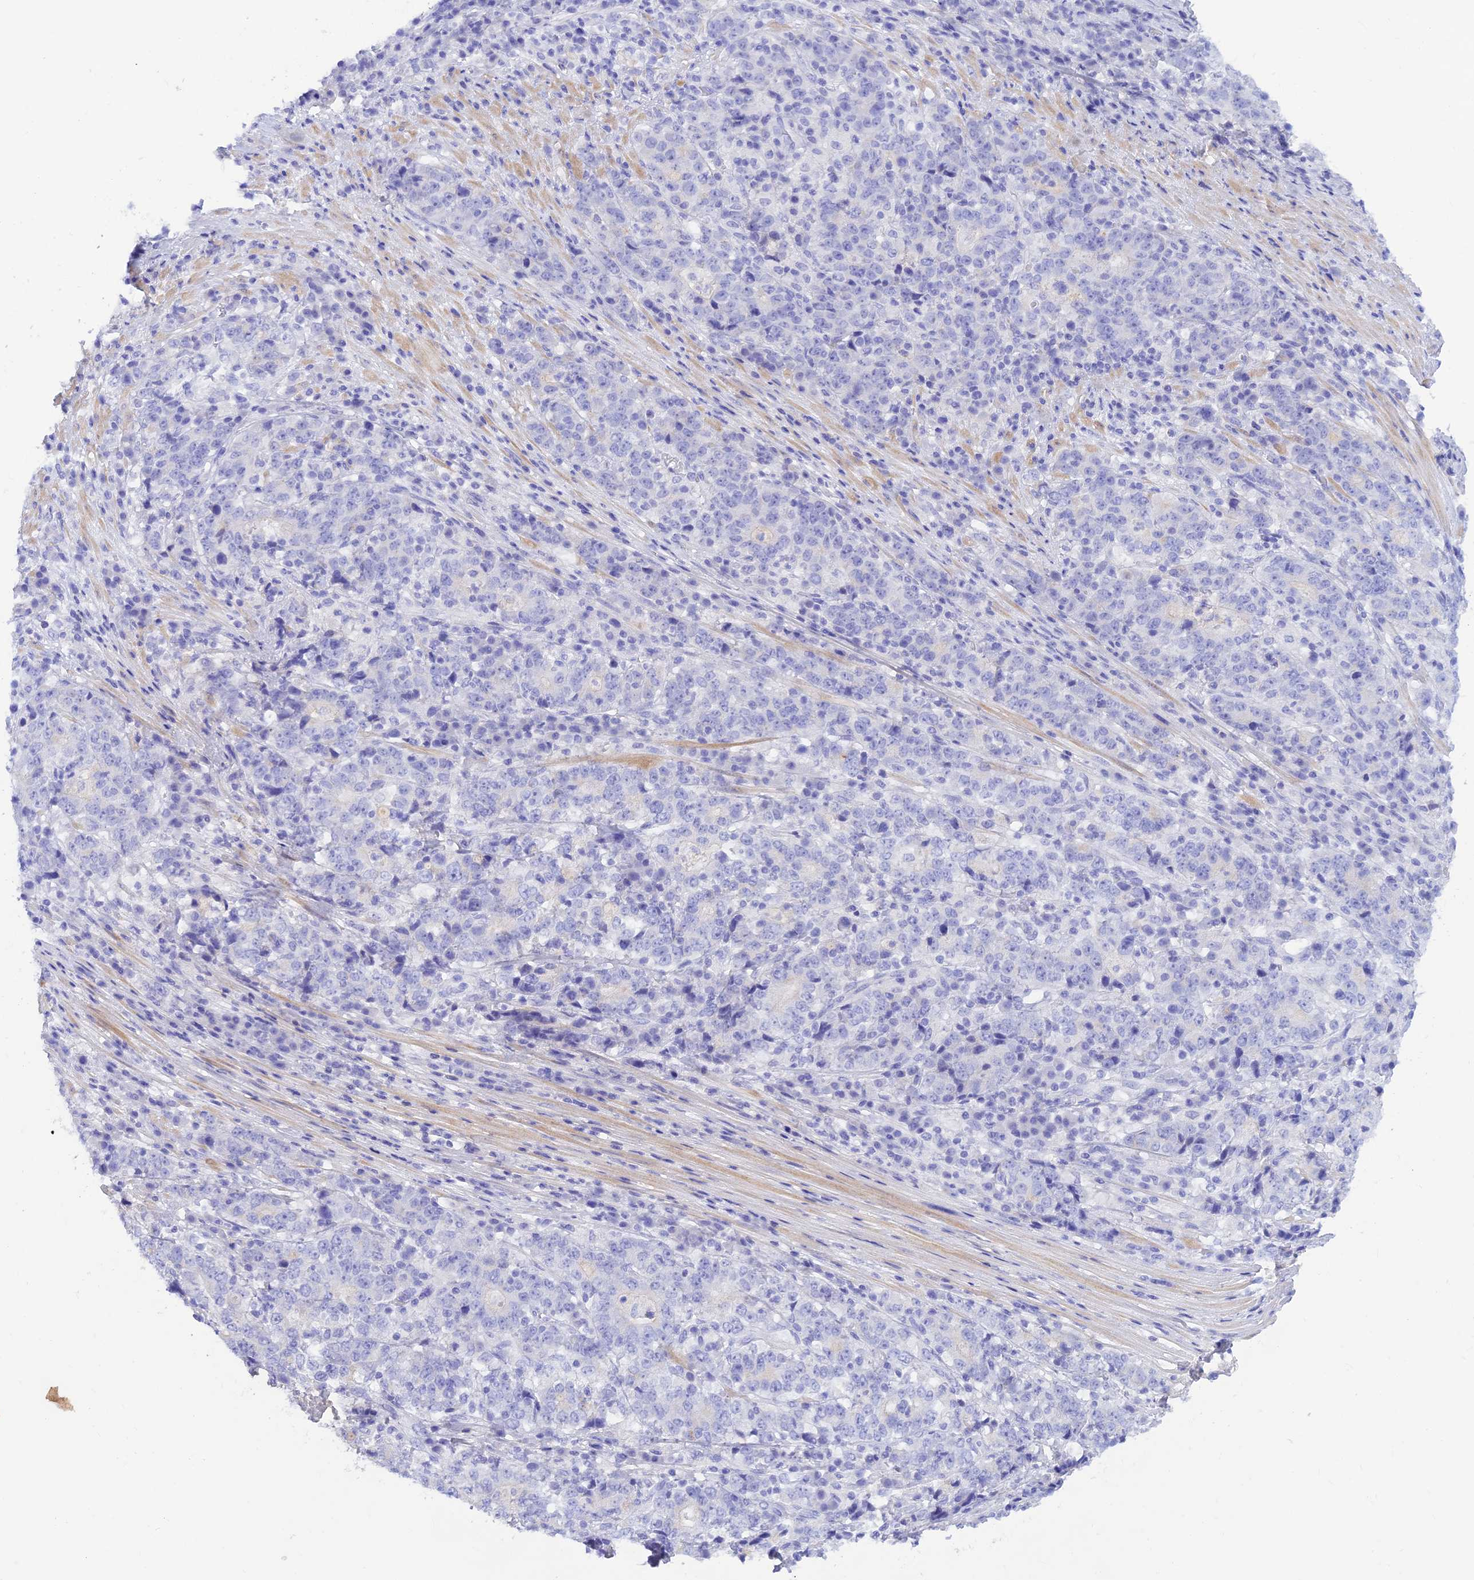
{"staining": {"intensity": "negative", "quantity": "none", "location": "none"}, "tissue": "stomach cancer", "cell_type": "Tumor cells", "image_type": "cancer", "snomed": [{"axis": "morphology", "description": "Adenocarcinoma, NOS"}, {"axis": "topography", "description": "Stomach"}], "caption": "Stomach cancer (adenocarcinoma) stained for a protein using immunohistochemistry shows no expression tumor cells.", "gene": "PRNP", "patient": {"sex": "male", "age": 59}}